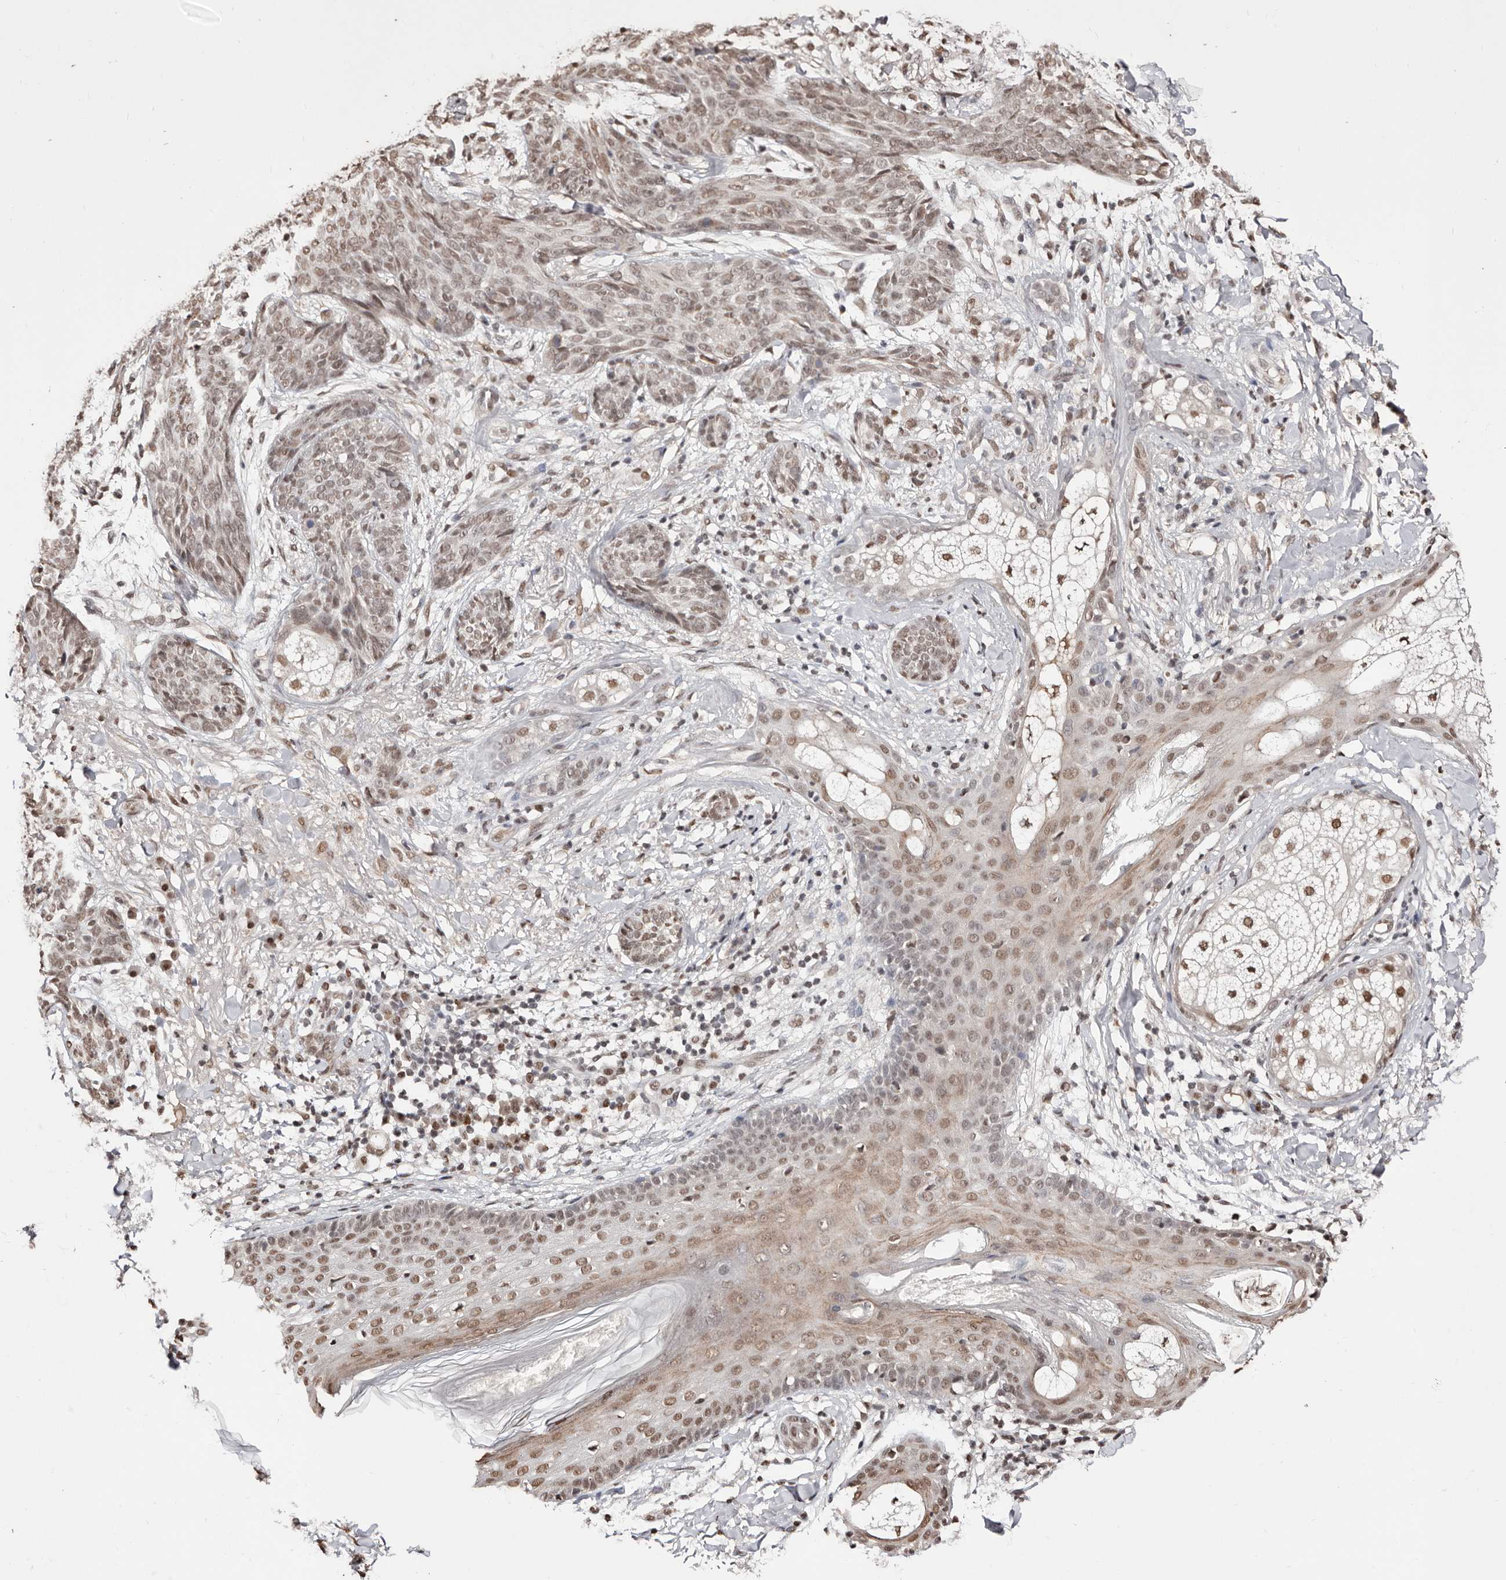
{"staining": {"intensity": "moderate", "quantity": ">75%", "location": "nuclear"}, "tissue": "skin cancer", "cell_type": "Tumor cells", "image_type": "cancer", "snomed": [{"axis": "morphology", "description": "Basal cell carcinoma"}, {"axis": "topography", "description": "Skin"}], "caption": "Immunohistochemistry of human skin cancer (basal cell carcinoma) displays medium levels of moderate nuclear positivity in about >75% of tumor cells. Using DAB (3,3'-diaminobenzidine) (brown) and hematoxylin (blue) stains, captured at high magnification using brightfield microscopy.", "gene": "BICRAL", "patient": {"sex": "male", "age": 85}}